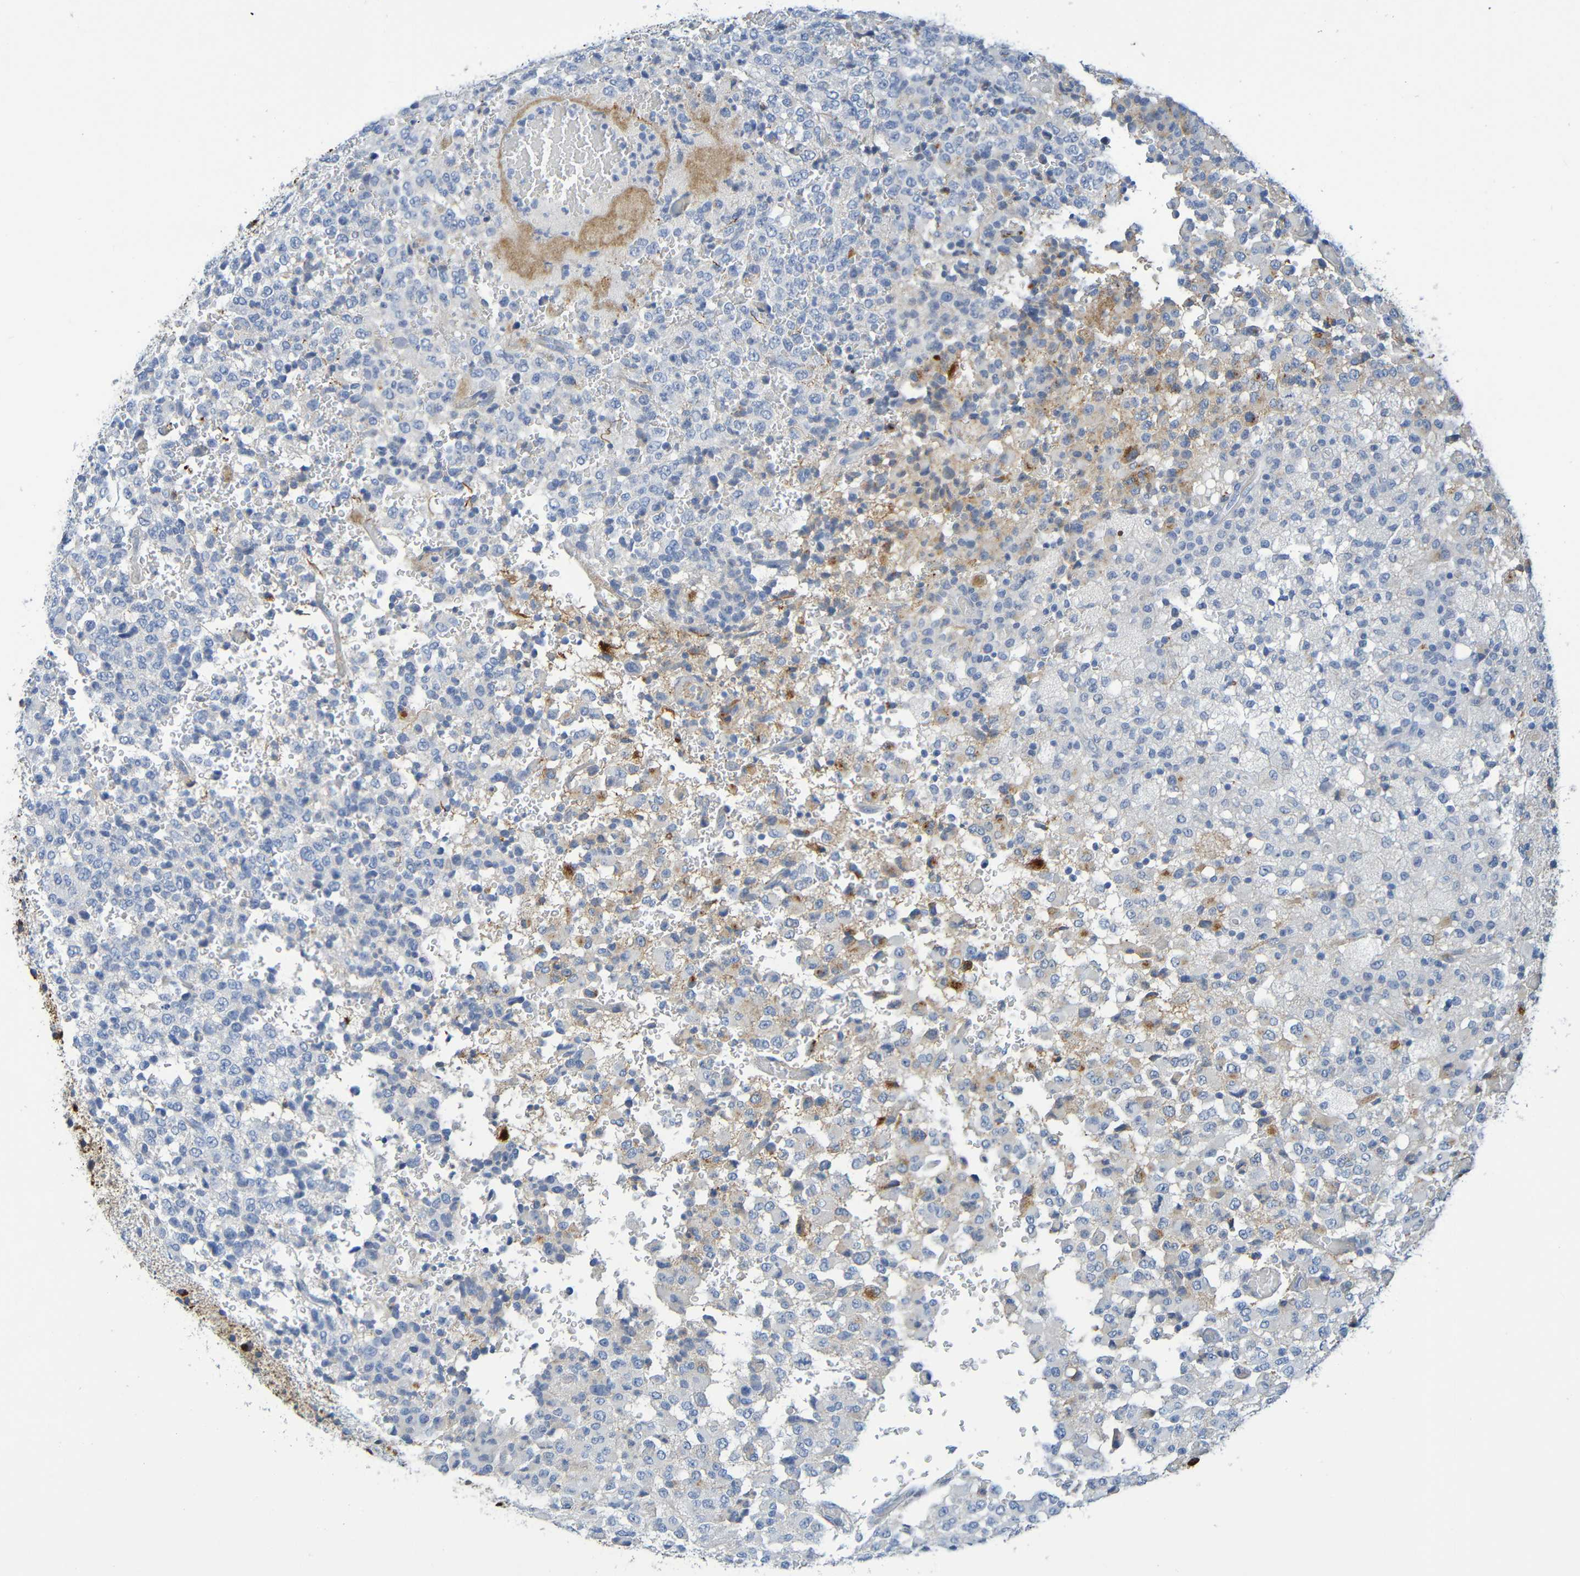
{"staining": {"intensity": "moderate", "quantity": "<25%", "location": "cytoplasmic/membranous"}, "tissue": "glioma", "cell_type": "Tumor cells", "image_type": "cancer", "snomed": [{"axis": "morphology", "description": "Glioma, malignant, High grade"}, {"axis": "topography", "description": "pancreas cauda"}], "caption": "High-power microscopy captured an immunohistochemistry image of glioma, revealing moderate cytoplasmic/membranous positivity in about <25% of tumor cells.", "gene": "IL10", "patient": {"sex": "male", "age": 60}}